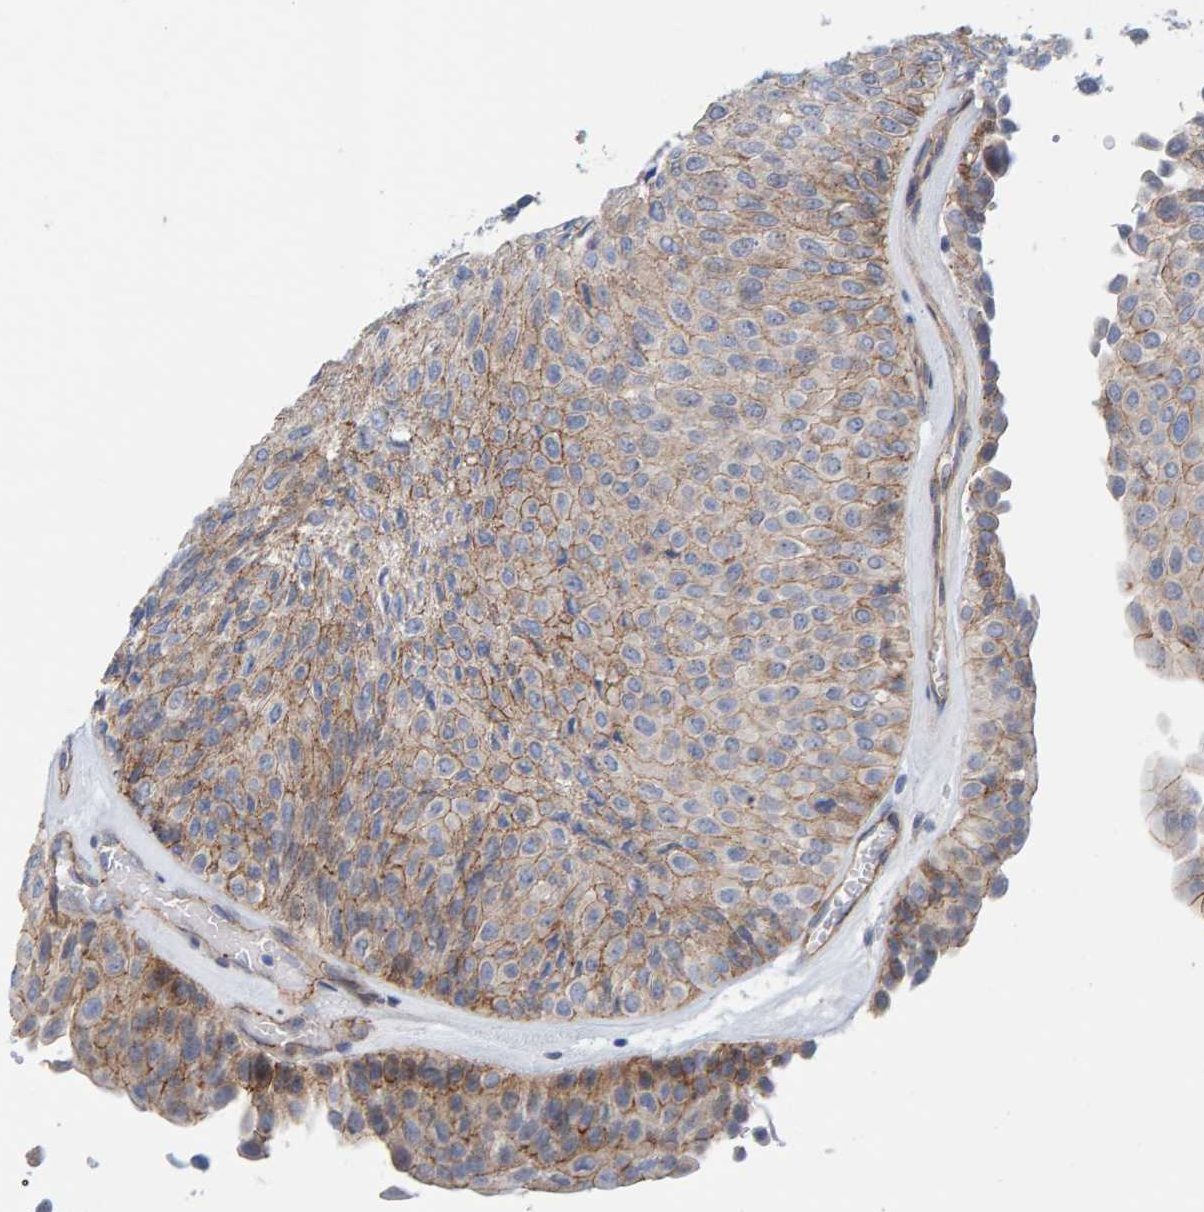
{"staining": {"intensity": "weak", "quantity": "<25%", "location": "cytoplasmic/membranous"}, "tissue": "urothelial cancer", "cell_type": "Tumor cells", "image_type": "cancer", "snomed": [{"axis": "morphology", "description": "Urothelial carcinoma, Low grade"}, {"axis": "topography", "description": "Urinary bladder"}], "caption": "The micrograph reveals no staining of tumor cells in urothelial carcinoma (low-grade).", "gene": "KRBA2", "patient": {"sex": "male", "age": 78}}